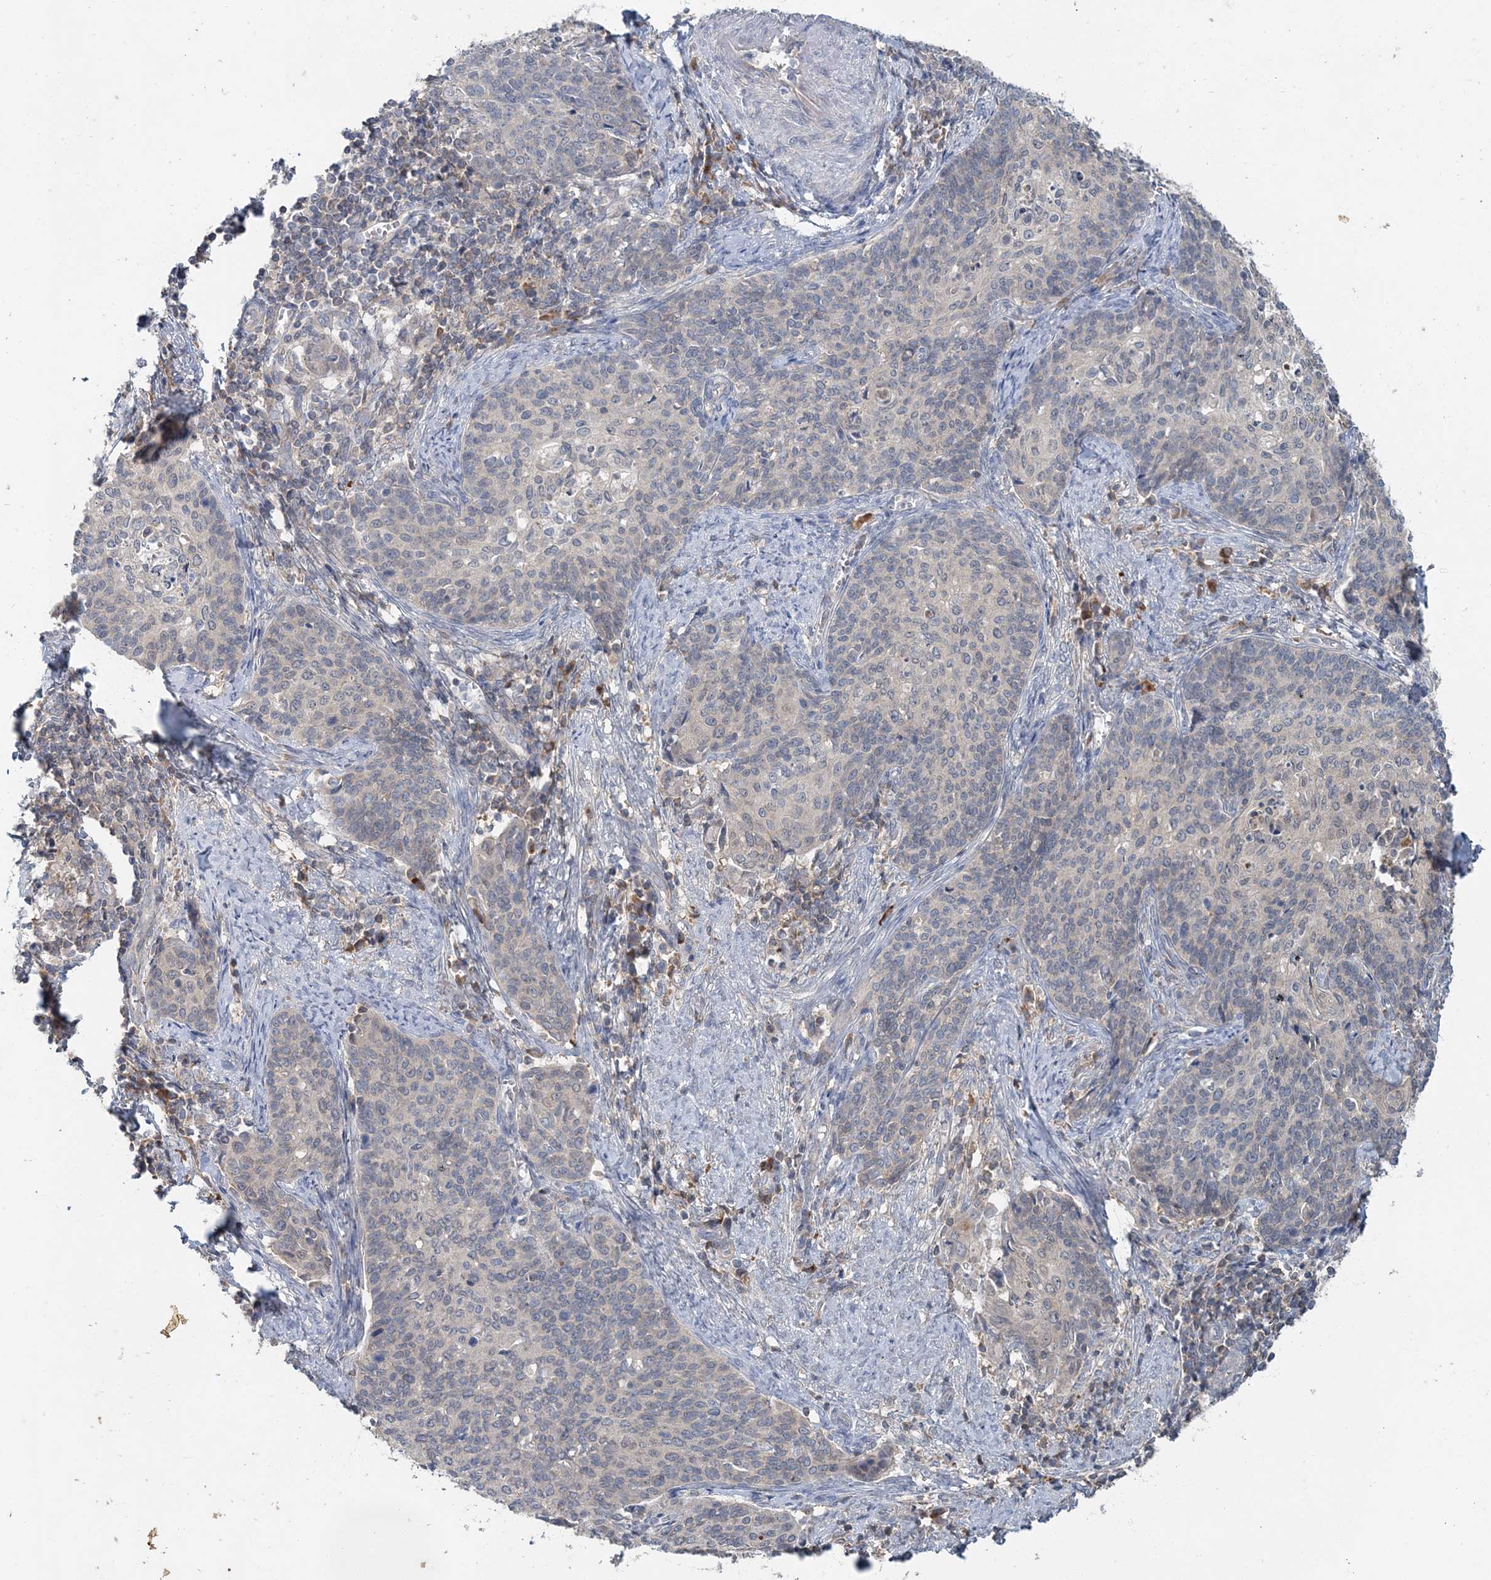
{"staining": {"intensity": "negative", "quantity": "none", "location": "none"}, "tissue": "cervical cancer", "cell_type": "Tumor cells", "image_type": "cancer", "snomed": [{"axis": "morphology", "description": "Squamous cell carcinoma, NOS"}, {"axis": "topography", "description": "Cervix"}], "caption": "Tumor cells show no significant protein staining in cervical cancer. The staining was performed using DAB (3,3'-diaminobenzidine) to visualize the protein expression in brown, while the nuclei were stained in blue with hematoxylin (Magnification: 20x).", "gene": "RNF25", "patient": {"sex": "female", "age": 39}}